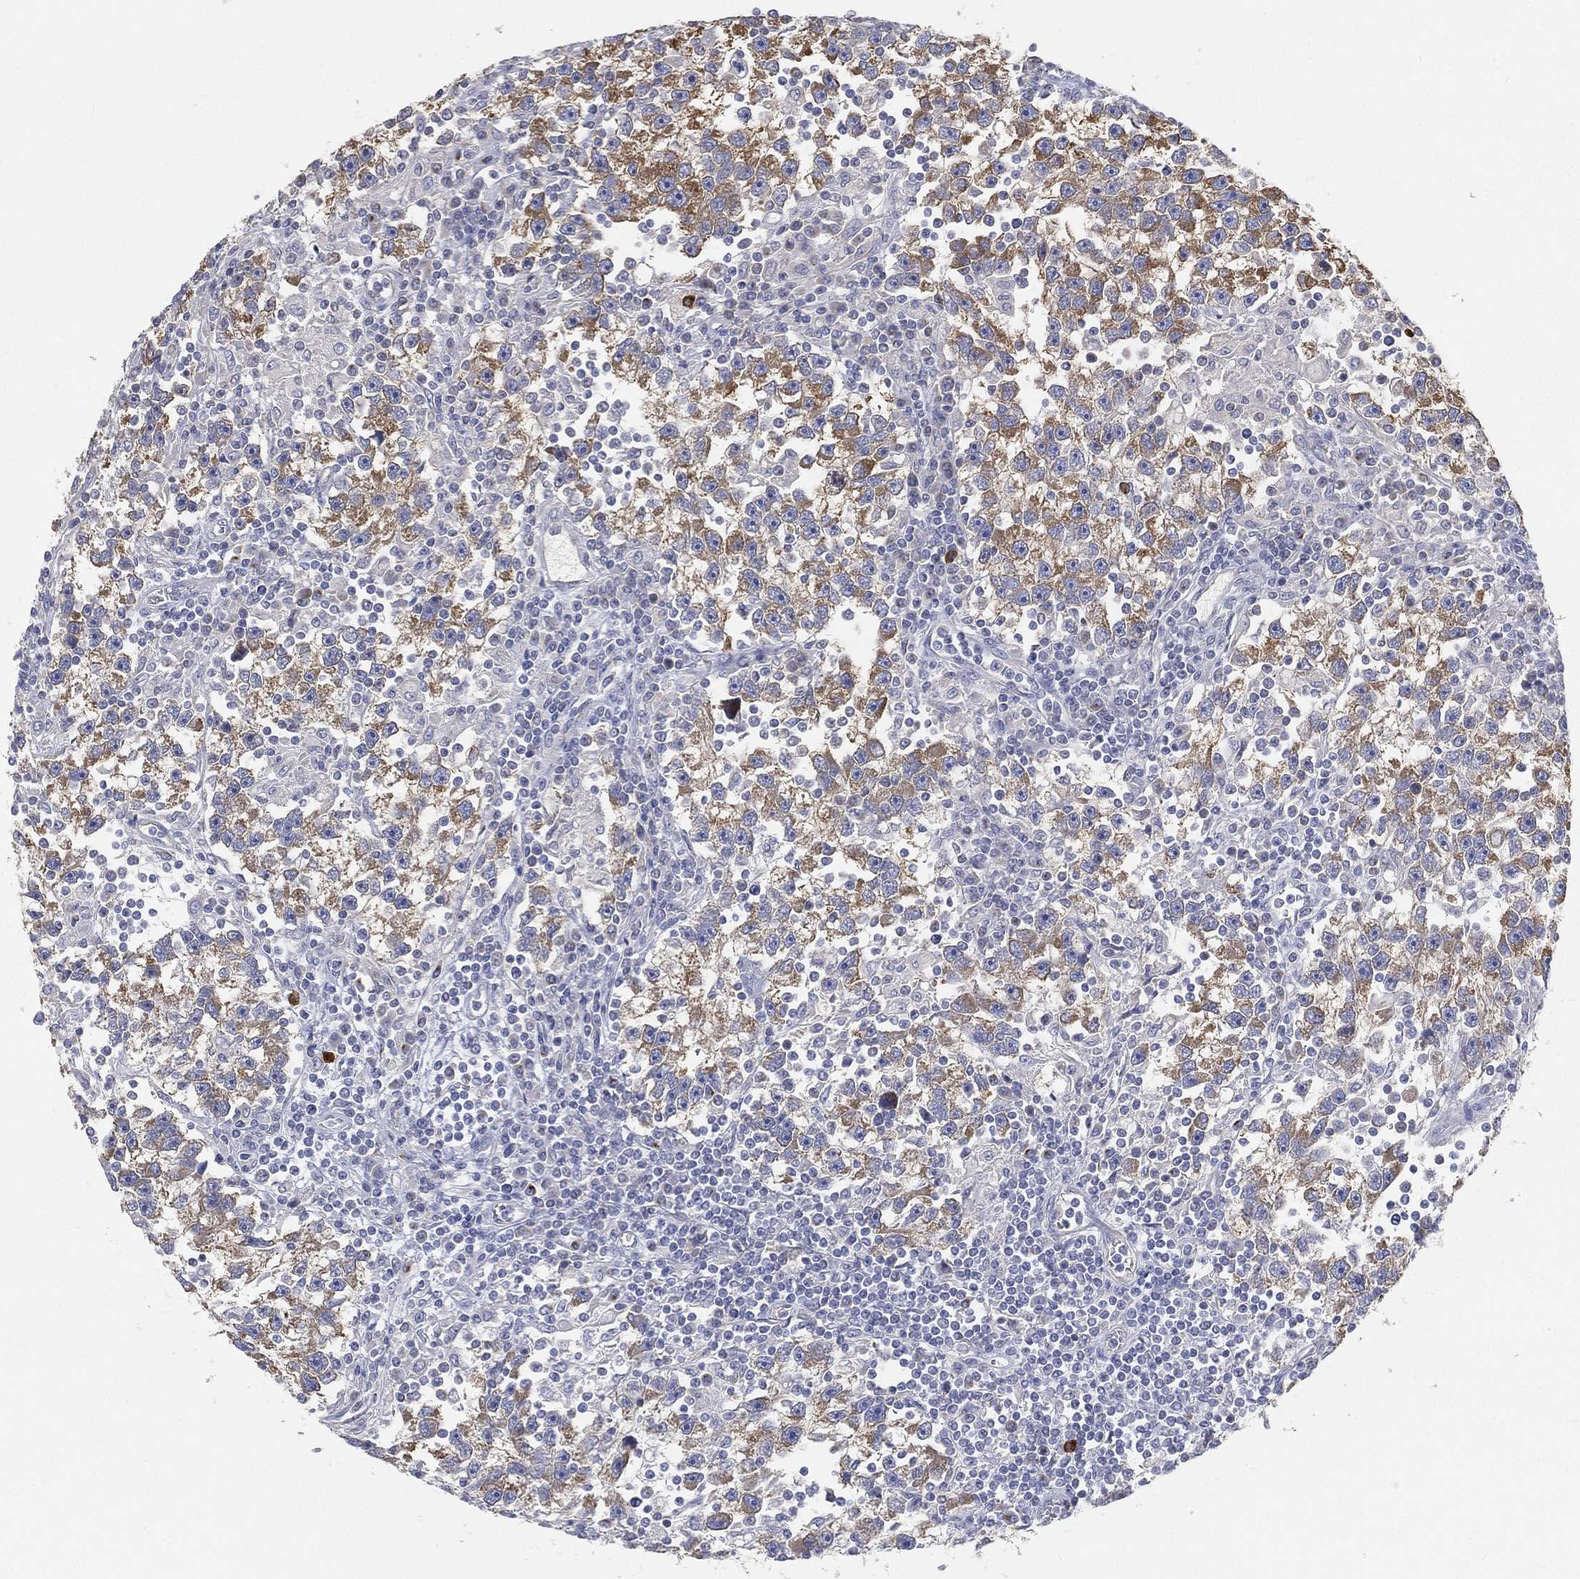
{"staining": {"intensity": "strong", "quantity": "25%-75%", "location": "cytoplasmic/membranous"}, "tissue": "testis cancer", "cell_type": "Tumor cells", "image_type": "cancer", "snomed": [{"axis": "morphology", "description": "Seminoma, NOS"}, {"axis": "topography", "description": "Testis"}], "caption": "Protein staining by immunohistochemistry (IHC) demonstrates strong cytoplasmic/membranous staining in approximately 25%-75% of tumor cells in testis cancer (seminoma). The protein of interest is stained brown, and the nuclei are stained in blue (DAB IHC with brightfield microscopy, high magnification).", "gene": "TMEM25", "patient": {"sex": "male", "age": 47}}